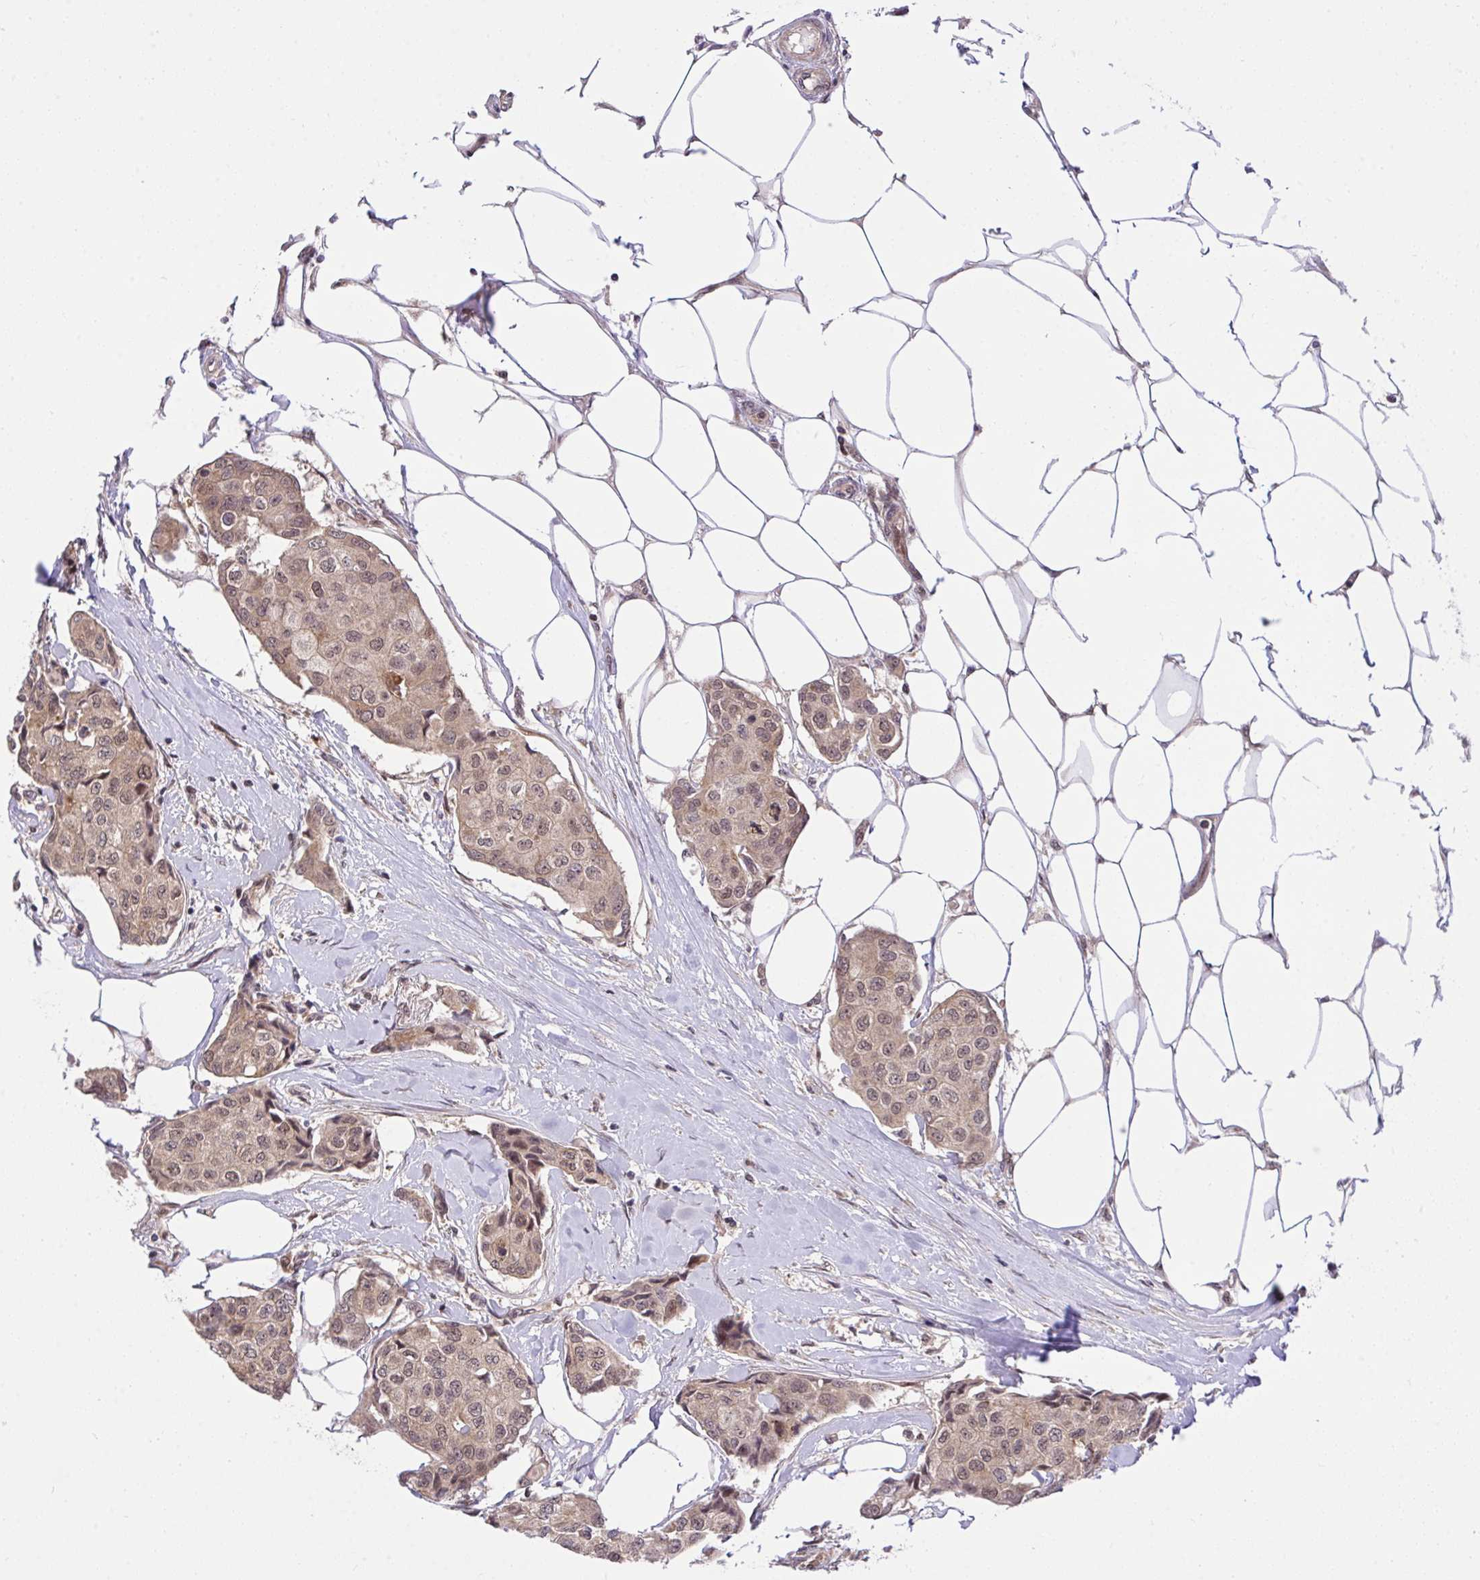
{"staining": {"intensity": "weak", "quantity": ">75%", "location": "cytoplasmic/membranous"}, "tissue": "breast cancer", "cell_type": "Tumor cells", "image_type": "cancer", "snomed": [{"axis": "morphology", "description": "Duct carcinoma"}, {"axis": "topography", "description": "Breast"}, {"axis": "topography", "description": "Lymph node"}], "caption": "Immunohistochemistry histopathology image of neoplastic tissue: breast cancer (invasive ductal carcinoma) stained using immunohistochemistry (IHC) exhibits low levels of weak protein expression localized specifically in the cytoplasmic/membranous of tumor cells, appearing as a cytoplasmic/membranous brown color.", "gene": "ERI1", "patient": {"sex": "female", "age": 80}}